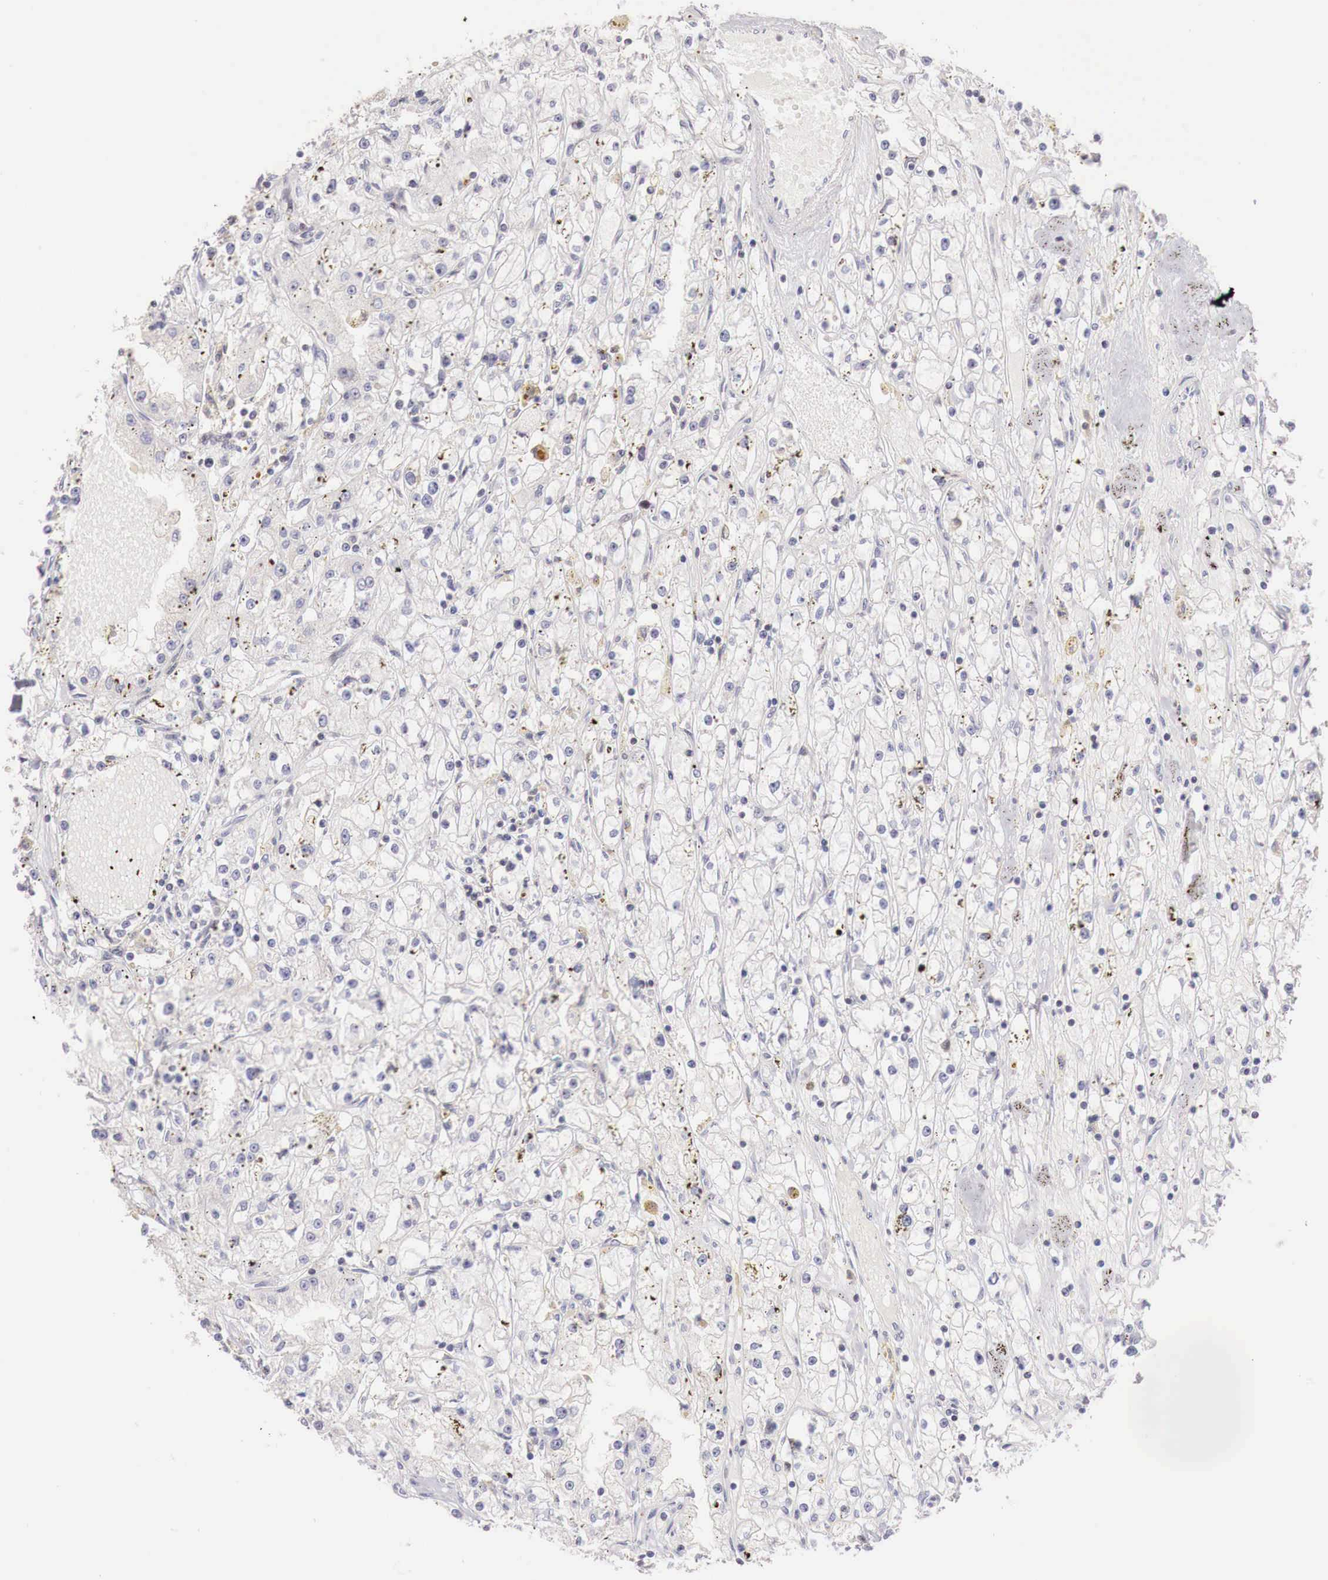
{"staining": {"intensity": "negative", "quantity": "none", "location": "none"}, "tissue": "renal cancer", "cell_type": "Tumor cells", "image_type": "cancer", "snomed": [{"axis": "morphology", "description": "Adenocarcinoma, NOS"}, {"axis": "topography", "description": "Kidney"}], "caption": "A micrograph of human renal cancer is negative for staining in tumor cells. Nuclei are stained in blue.", "gene": "CLCN5", "patient": {"sex": "male", "age": 56}}